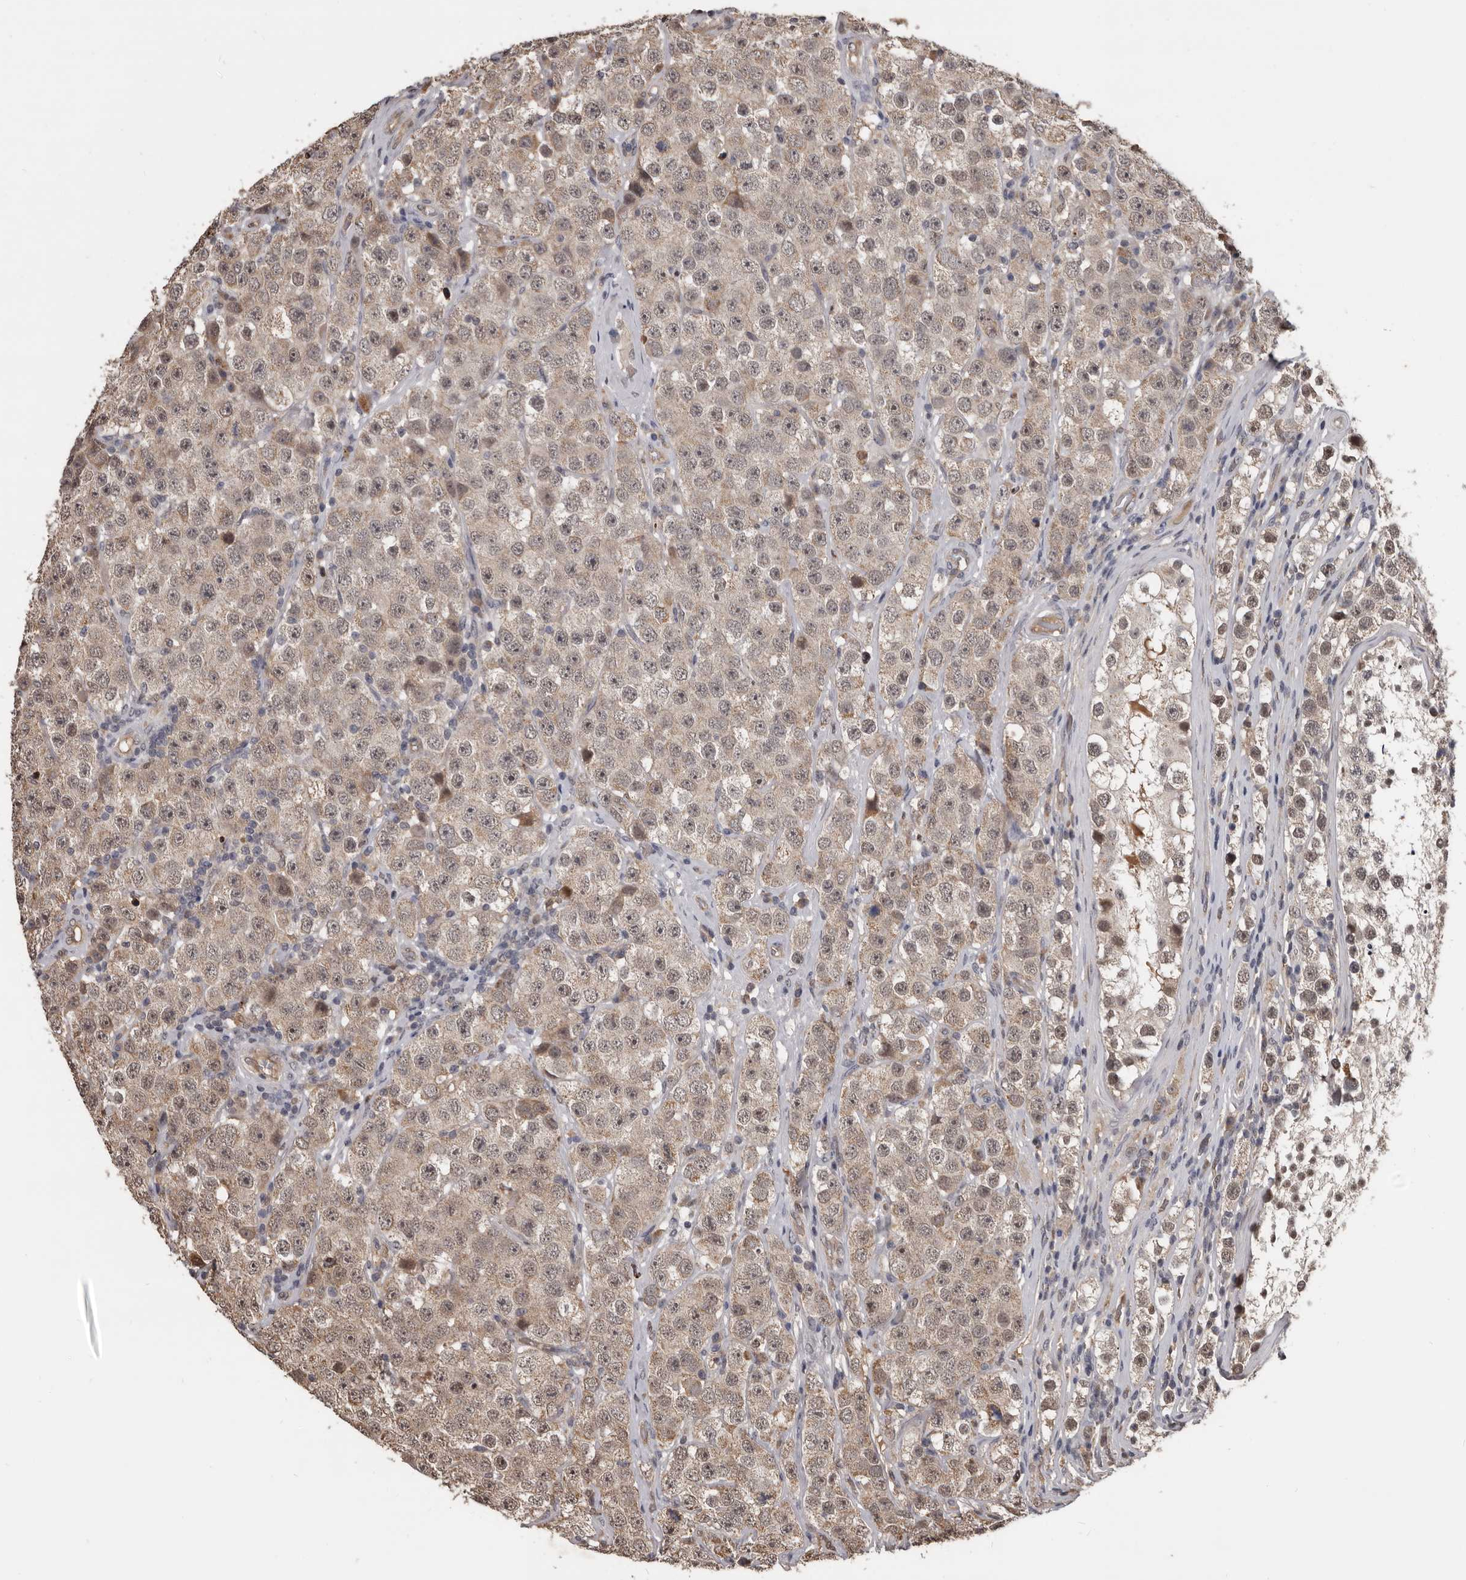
{"staining": {"intensity": "negative", "quantity": "none", "location": "none"}, "tissue": "testis cancer", "cell_type": "Tumor cells", "image_type": "cancer", "snomed": [{"axis": "morphology", "description": "Seminoma, NOS"}, {"axis": "morphology", "description": "Carcinoma, Embryonal, NOS"}, {"axis": "topography", "description": "Testis"}], "caption": "An image of human embryonal carcinoma (testis) is negative for staining in tumor cells.", "gene": "AHR", "patient": {"sex": "male", "age": 28}}